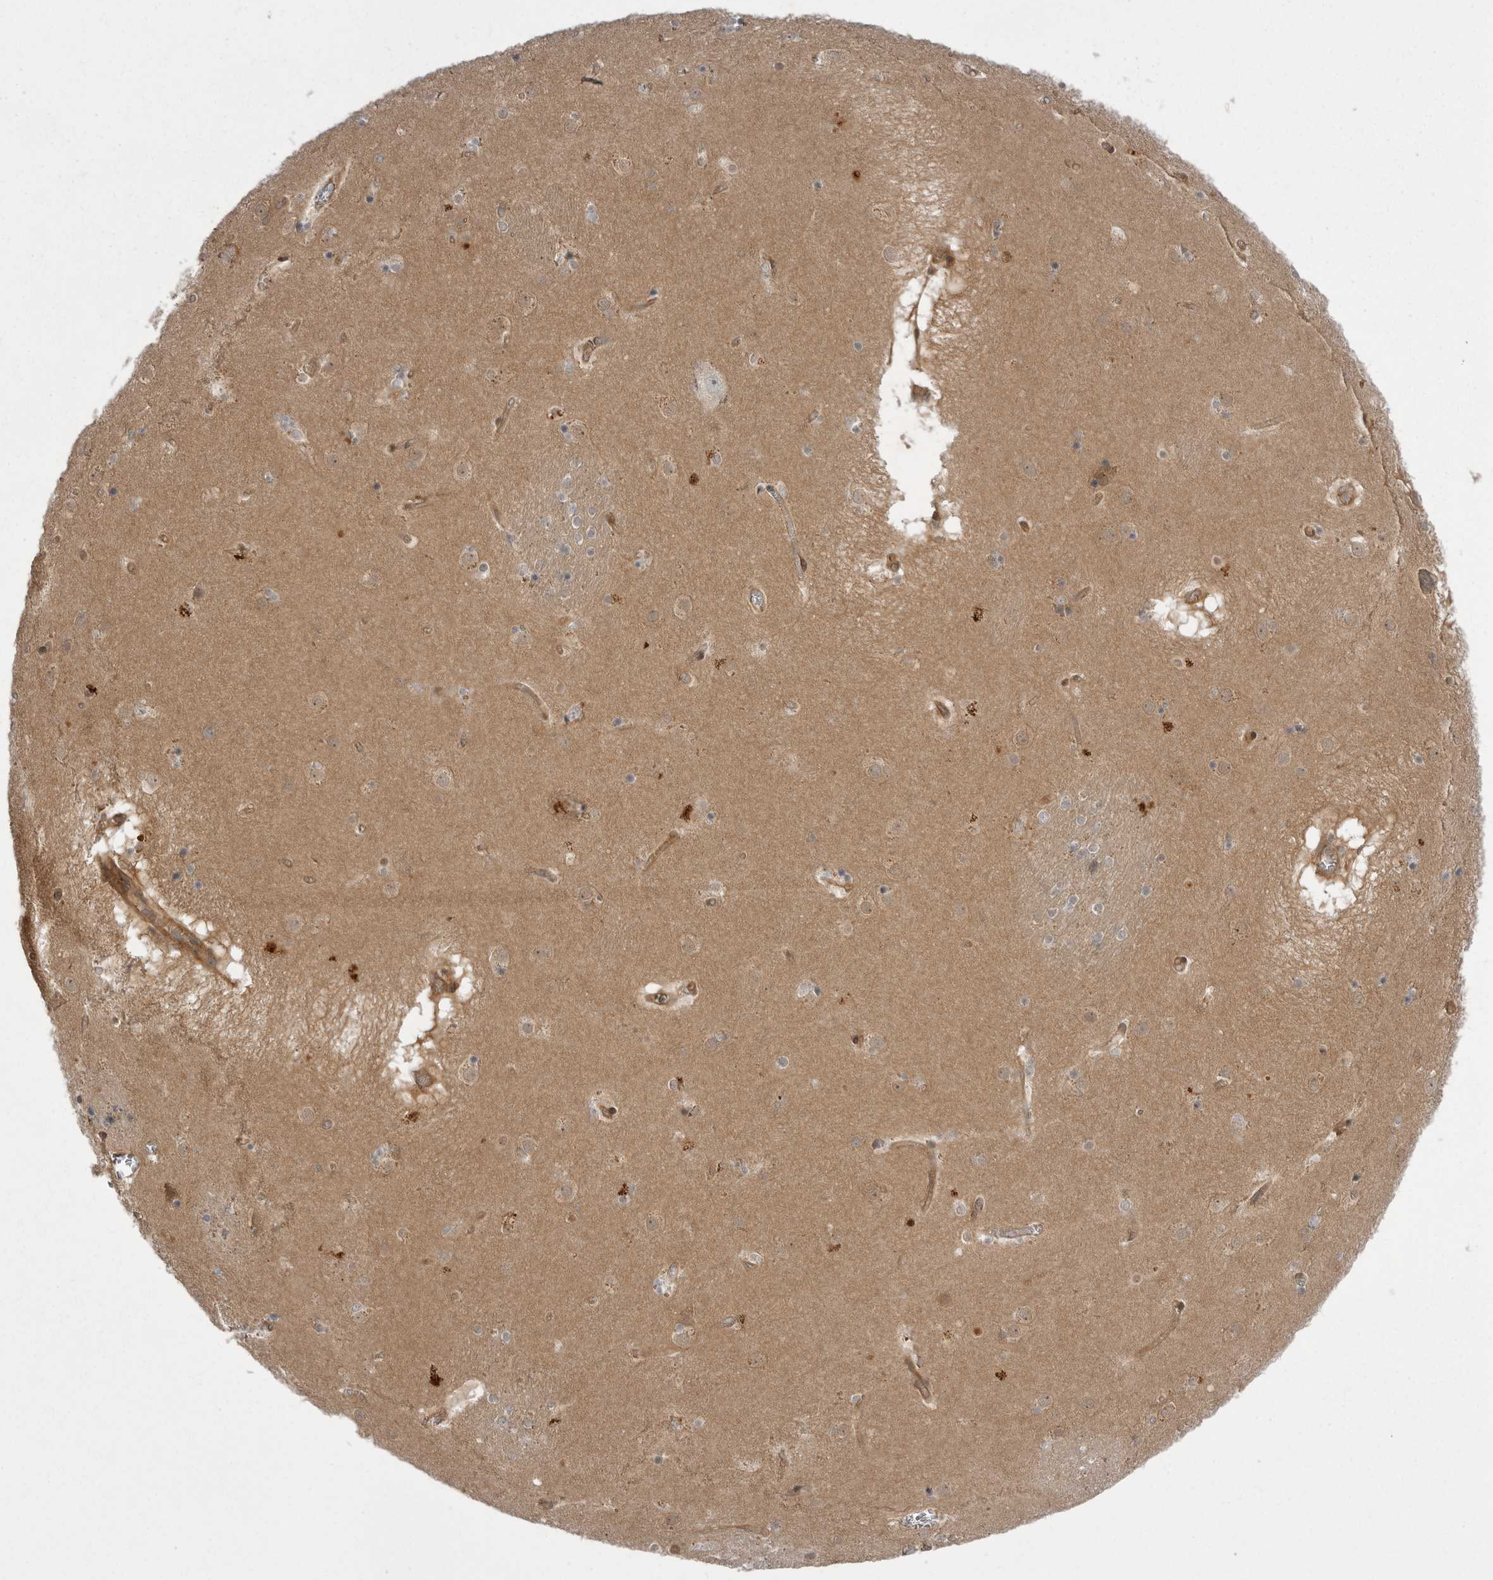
{"staining": {"intensity": "moderate", "quantity": "<25%", "location": "cytoplasmic/membranous"}, "tissue": "caudate", "cell_type": "Glial cells", "image_type": "normal", "snomed": [{"axis": "morphology", "description": "Normal tissue, NOS"}, {"axis": "topography", "description": "Lateral ventricle wall"}], "caption": "The micrograph reveals a brown stain indicating the presence of a protein in the cytoplasmic/membranous of glial cells in caudate. The staining is performed using DAB (3,3'-diaminobenzidine) brown chromogen to label protein expression. The nuclei are counter-stained blue using hematoxylin.", "gene": "STK24", "patient": {"sex": "male", "age": 70}}